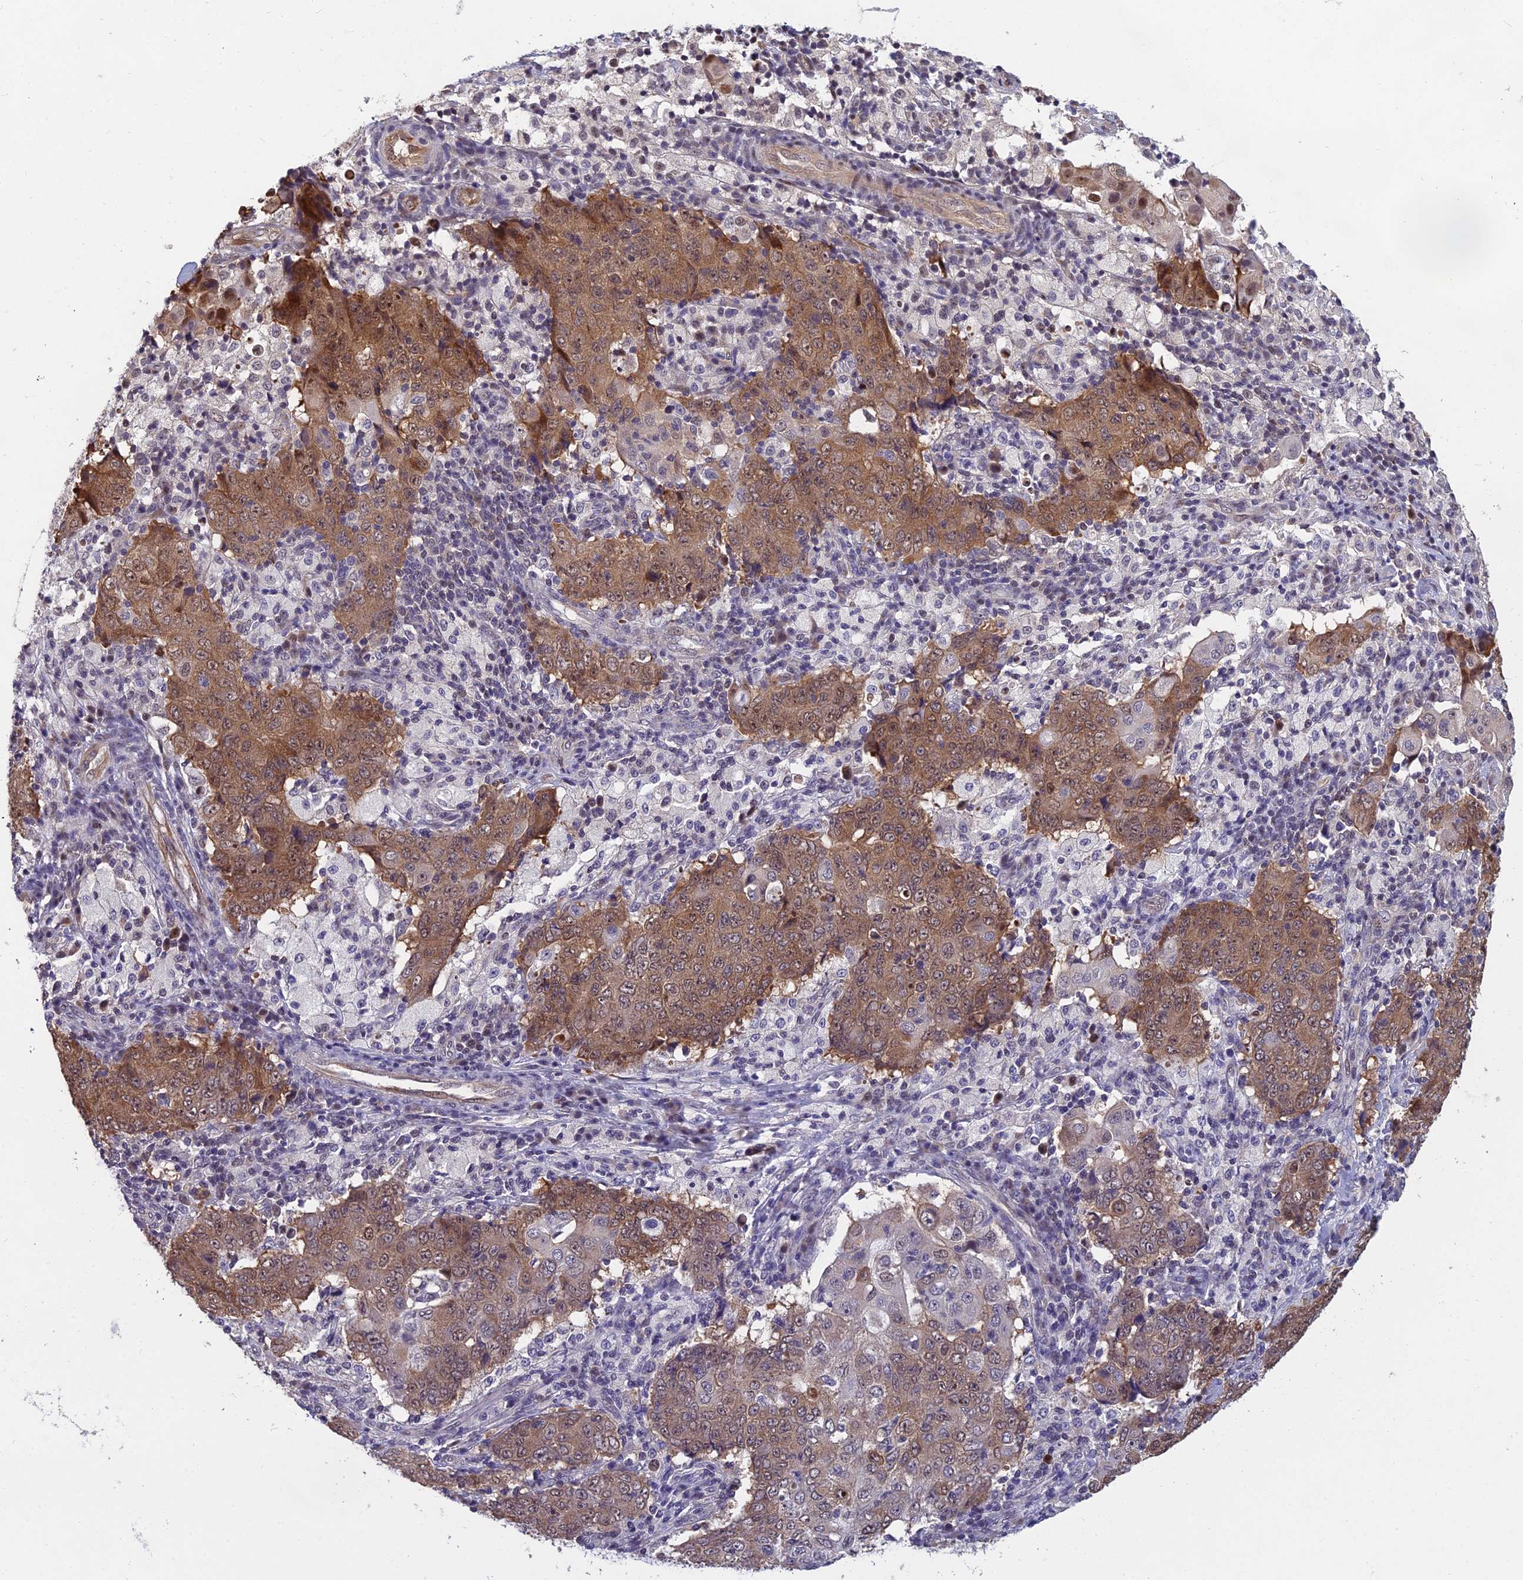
{"staining": {"intensity": "moderate", "quantity": ">75%", "location": "cytoplasmic/membranous,nuclear"}, "tissue": "ovarian cancer", "cell_type": "Tumor cells", "image_type": "cancer", "snomed": [{"axis": "morphology", "description": "Carcinoma, endometroid"}, {"axis": "topography", "description": "Ovary"}], "caption": "Moderate cytoplasmic/membranous and nuclear expression for a protein is appreciated in approximately >75% of tumor cells of endometroid carcinoma (ovarian) using immunohistochemistry.", "gene": "GRWD1", "patient": {"sex": "female", "age": 42}}